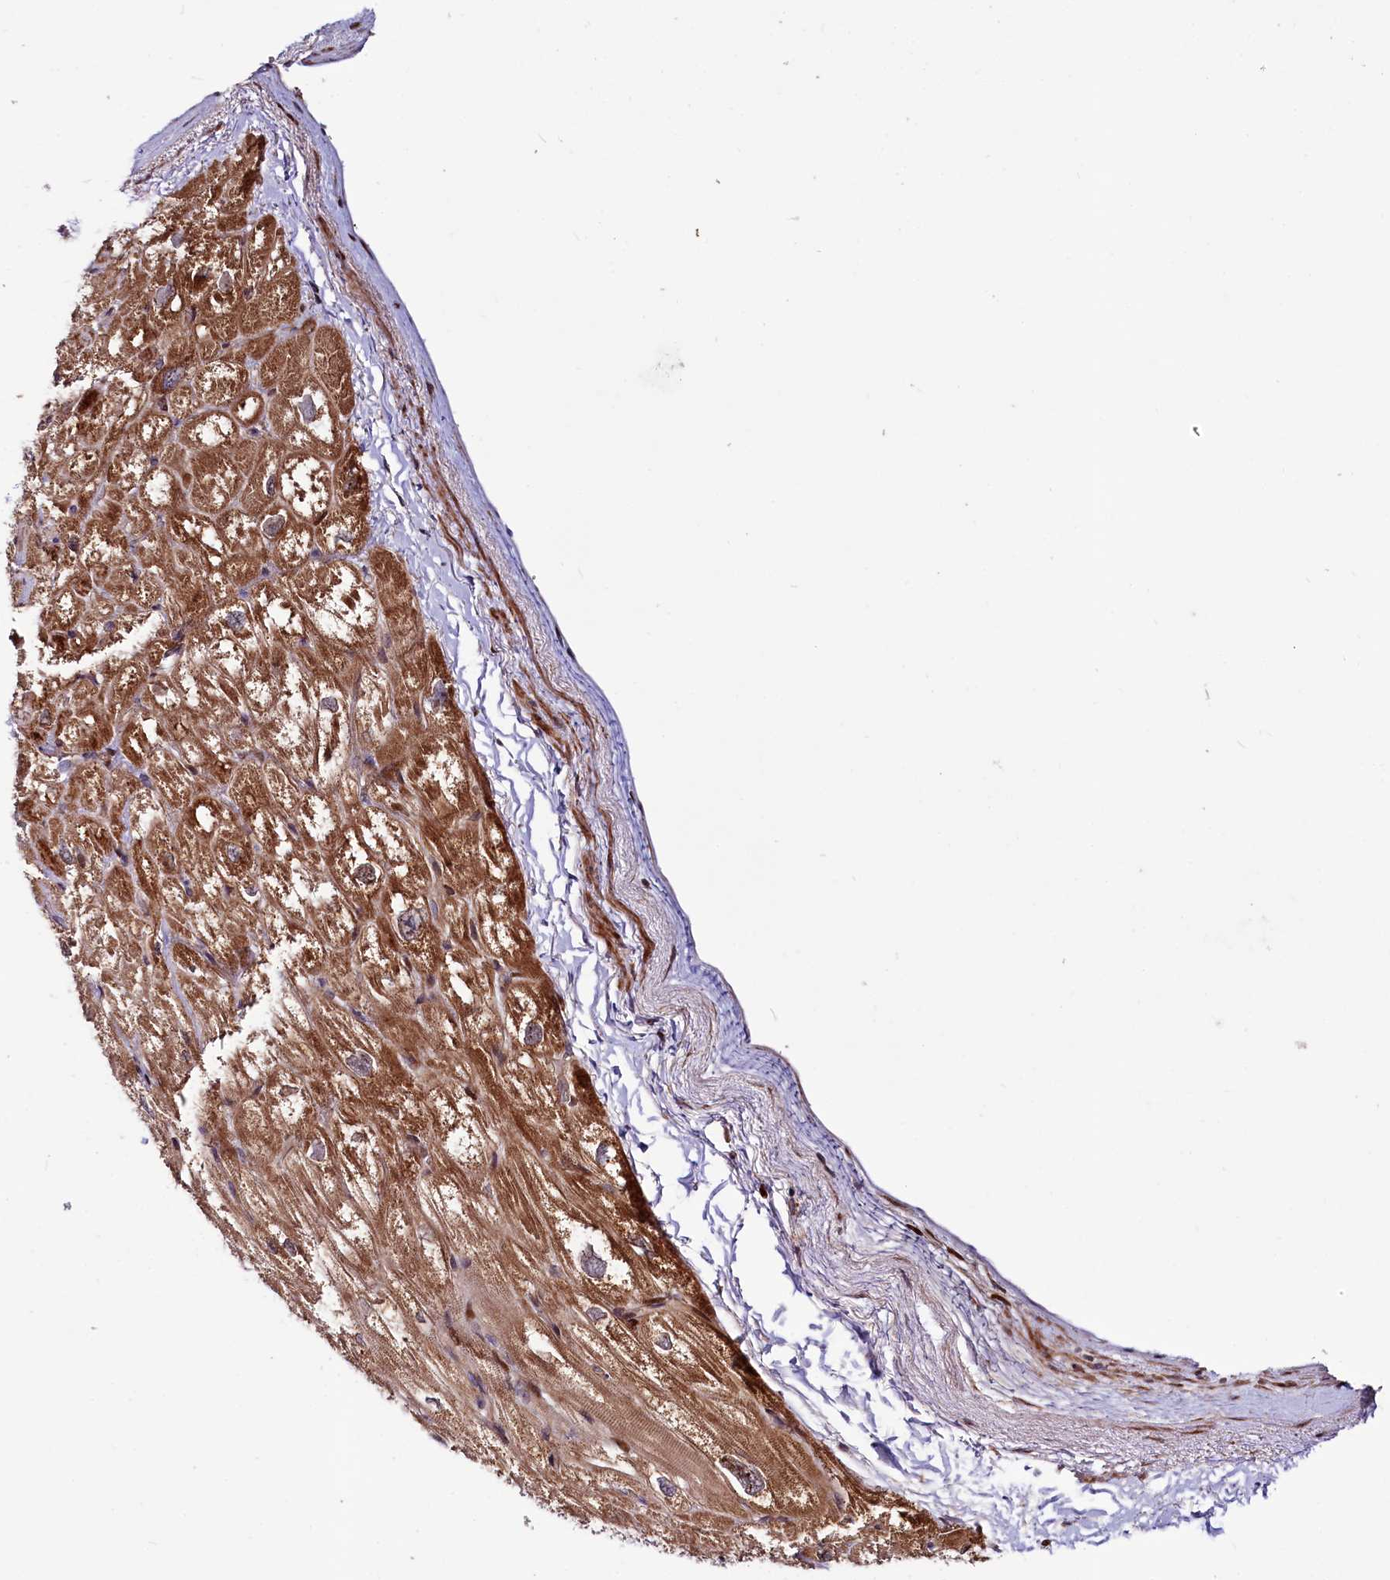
{"staining": {"intensity": "strong", "quantity": ">75%", "location": "cytoplasmic/membranous"}, "tissue": "heart muscle", "cell_type": "Cardiomyocytes", "image_type": "normal", "snomed": [{"axis": "morphology", "description": "Normal tissue, NOS"}, {"axis": "topography", "description": "Heart"}], "caption": "Protein staining displays strong cytoplasmic/membranous positivity in about >75% of cardiomyocytes in benign heart muscle.", "gene": "PDZRN3", "patient": {"sex": "male", "age": 50}}